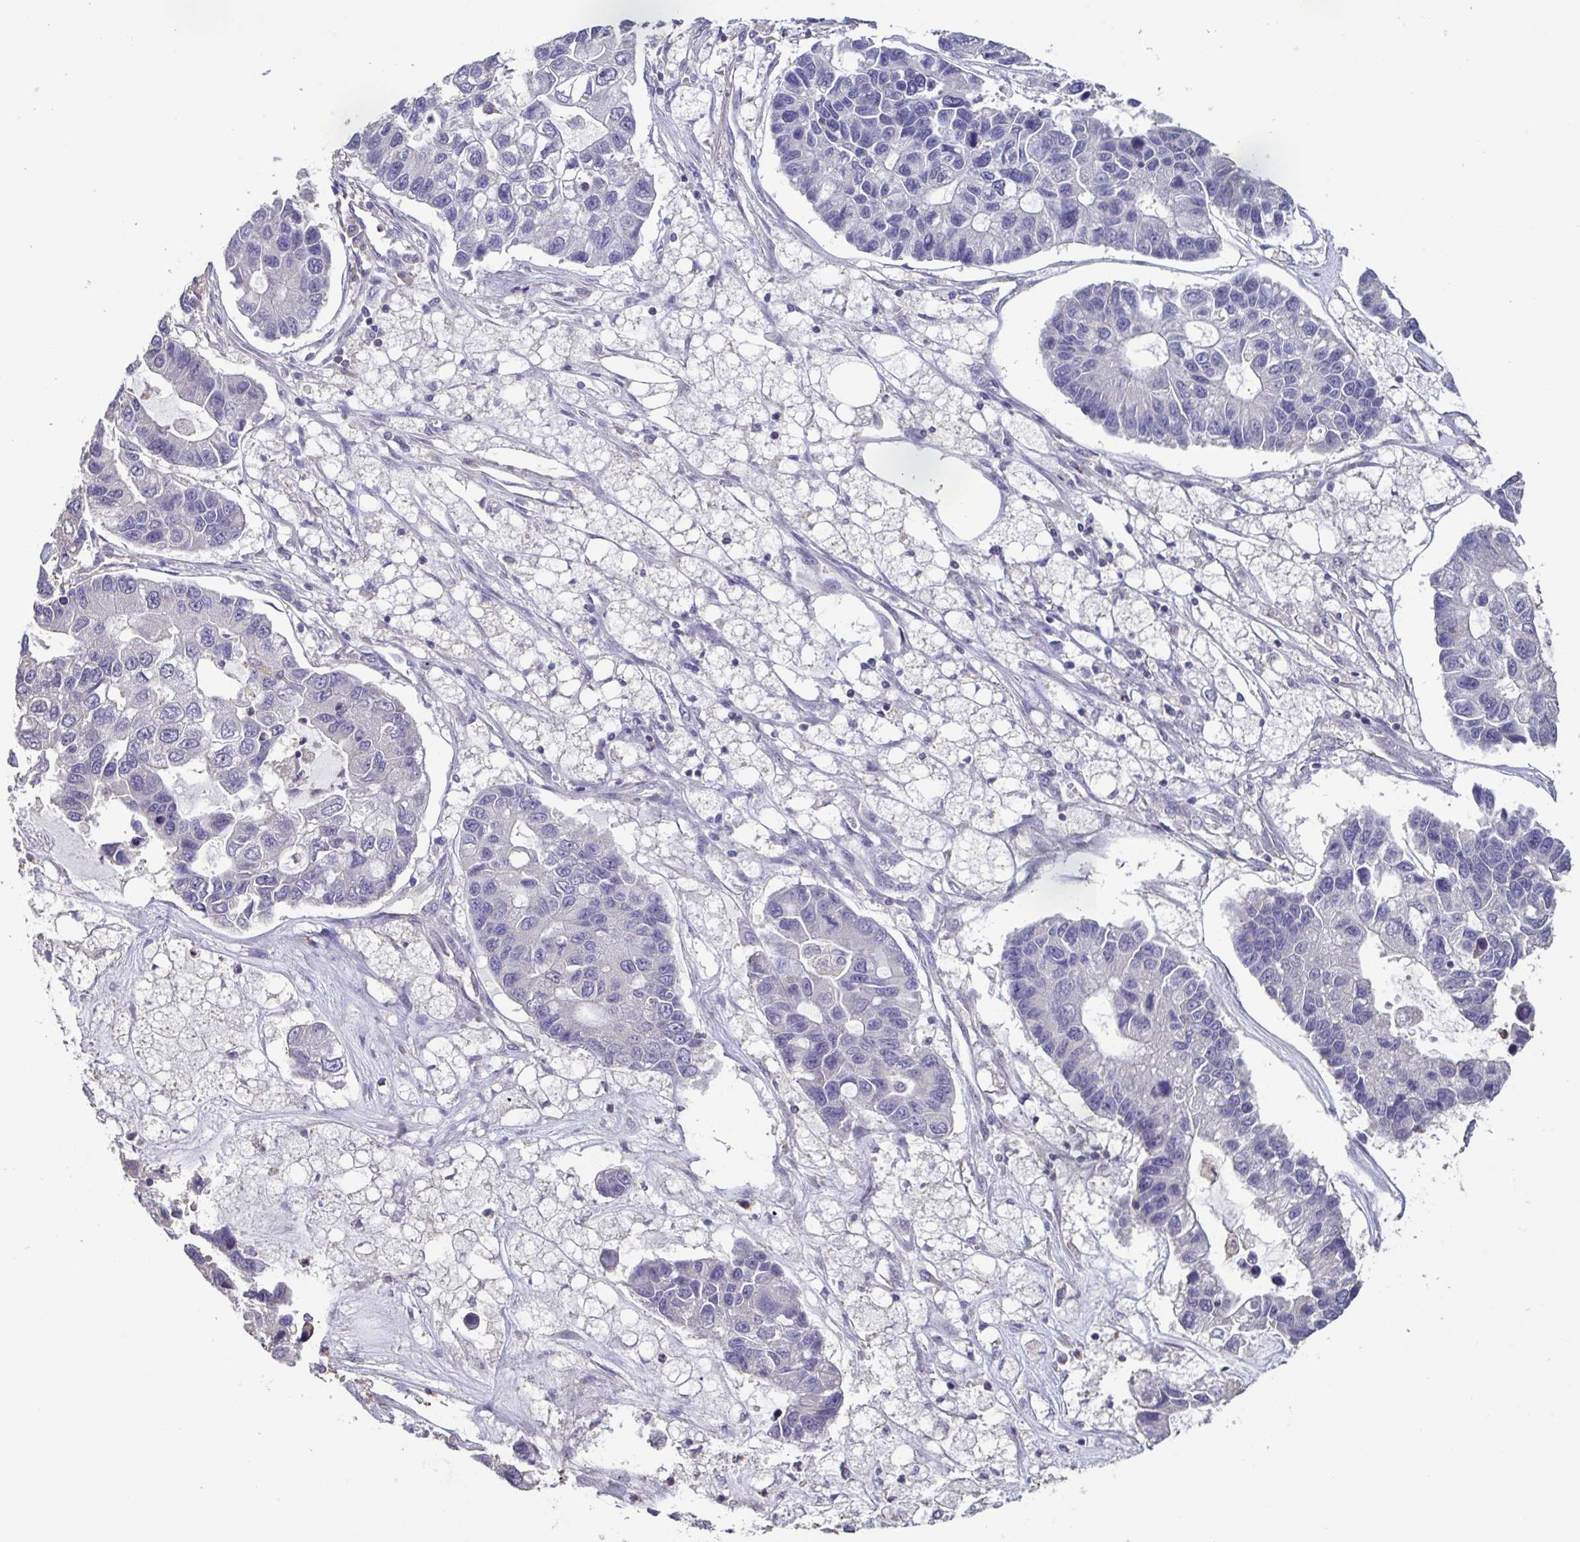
{"staining": {"intensity": "negative", "quantity": "none", "location": "none"}, "tissue": "lung cancer", "cell_type": "Tumor cells", "image_type": "cancer", "snomed": [{"axis": "morphology", "description": "Adenocarcinoma, NOS"}, {"axis": "topography", "description": "Bronchus"}, {"axis": "topography", "description": "Lung"}], "caption": "This is an immunohistochemistry (IHC) photomicrograph of human adenocarcinoma (lung). There is no expression in tumor cells.", "gene": "ACTRT2", "patient": {"sex": "female", "age": 51}}